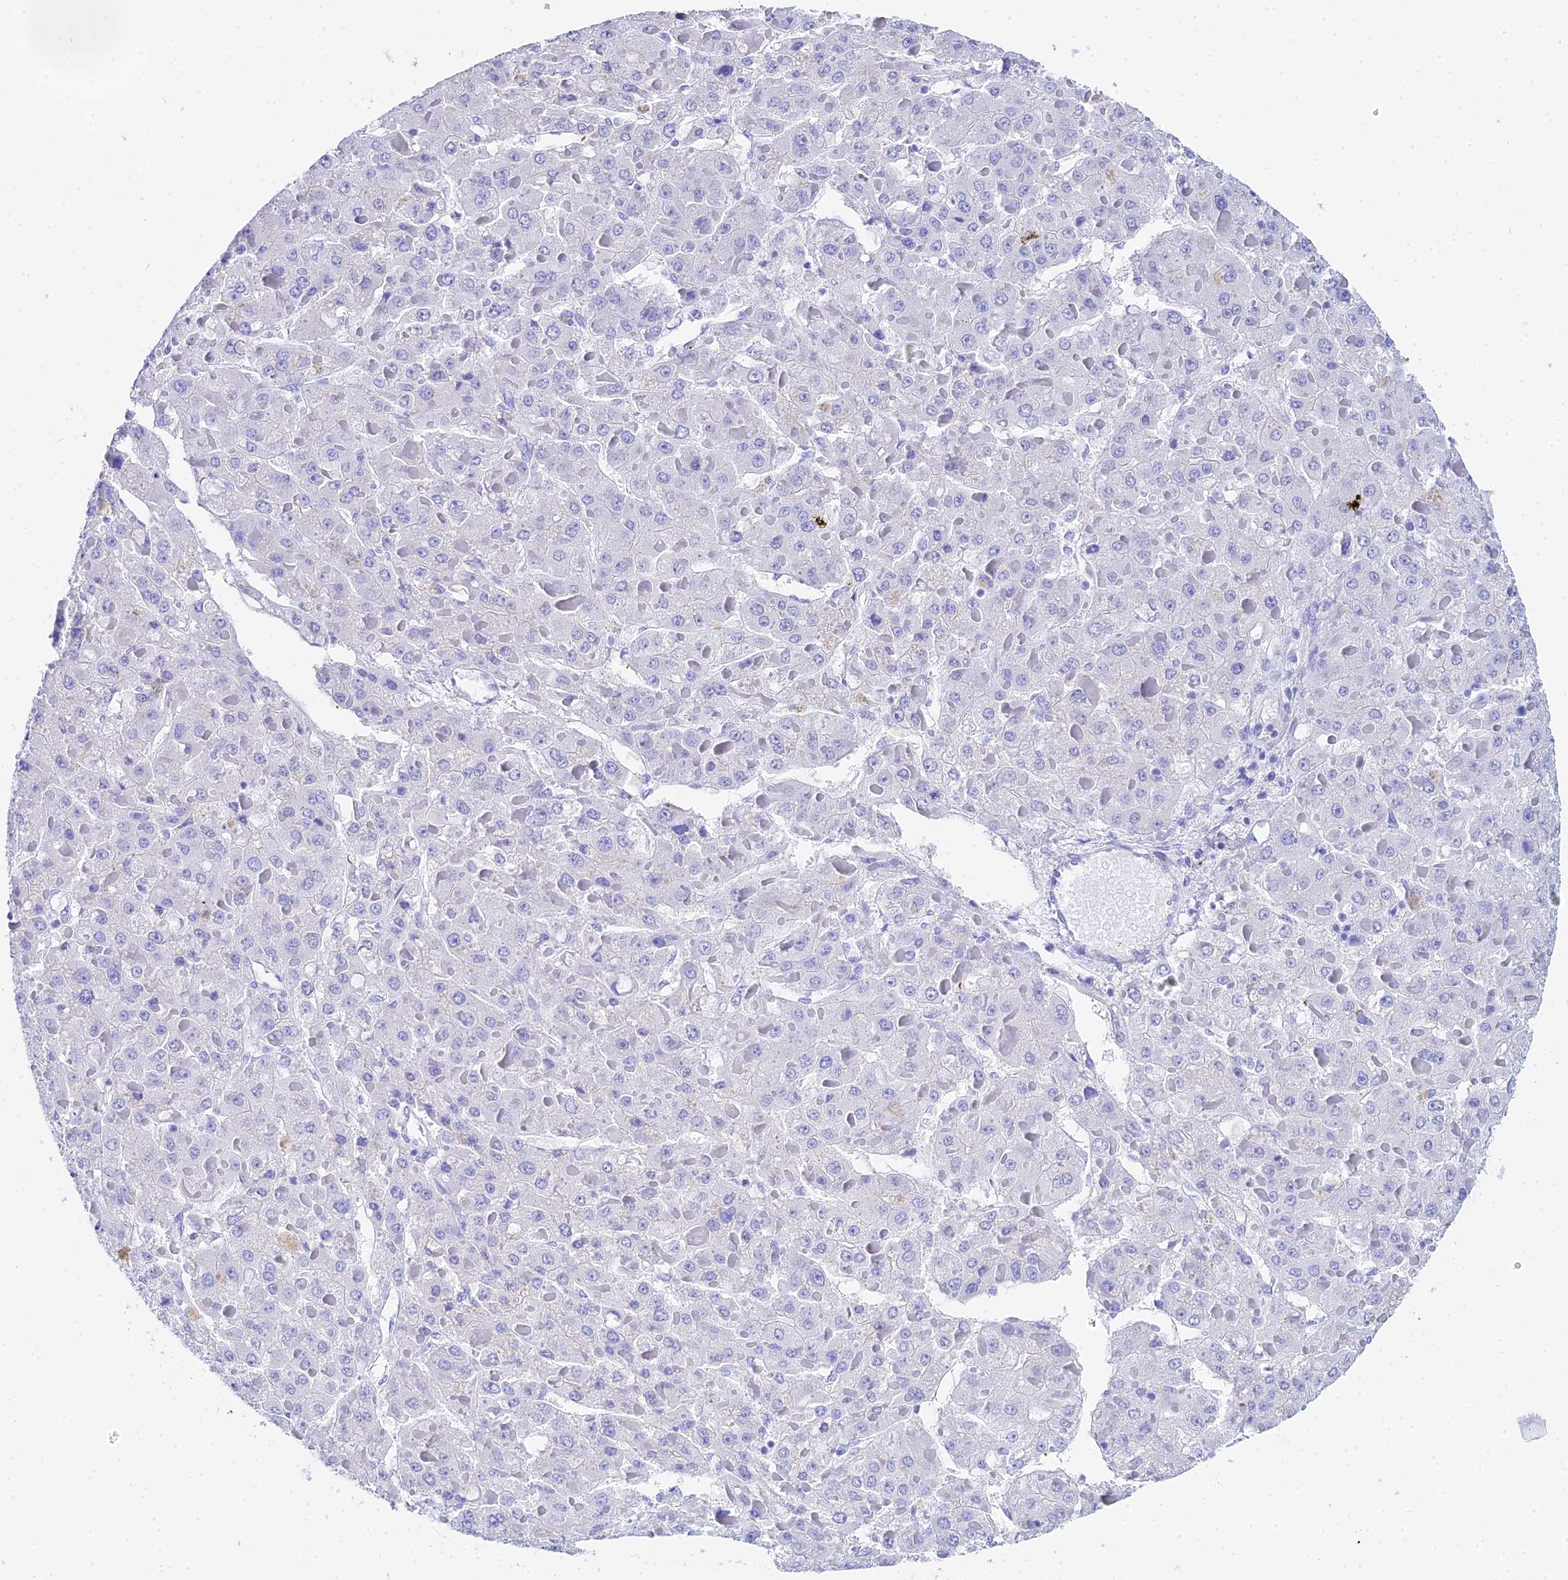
{"staining": {"intensity": "negative", "quantity": "none", "location": "none"}, "tissue": "liver cancer", "cell_type": "Tumor cells", "image_type": "cancer", "snomed": [{"axis": "morphology", "description": "Carcinoma, Hepatocellular, NOS"}, {"axis": "topography", "description": "Liver"}], "caption": "A micrograph of human liver cancer (hepatocellular carcinoma) is negative for staining in tumor cells.", "gene": "CELA3A", "patient": {"sex": "female", "age": 73}}